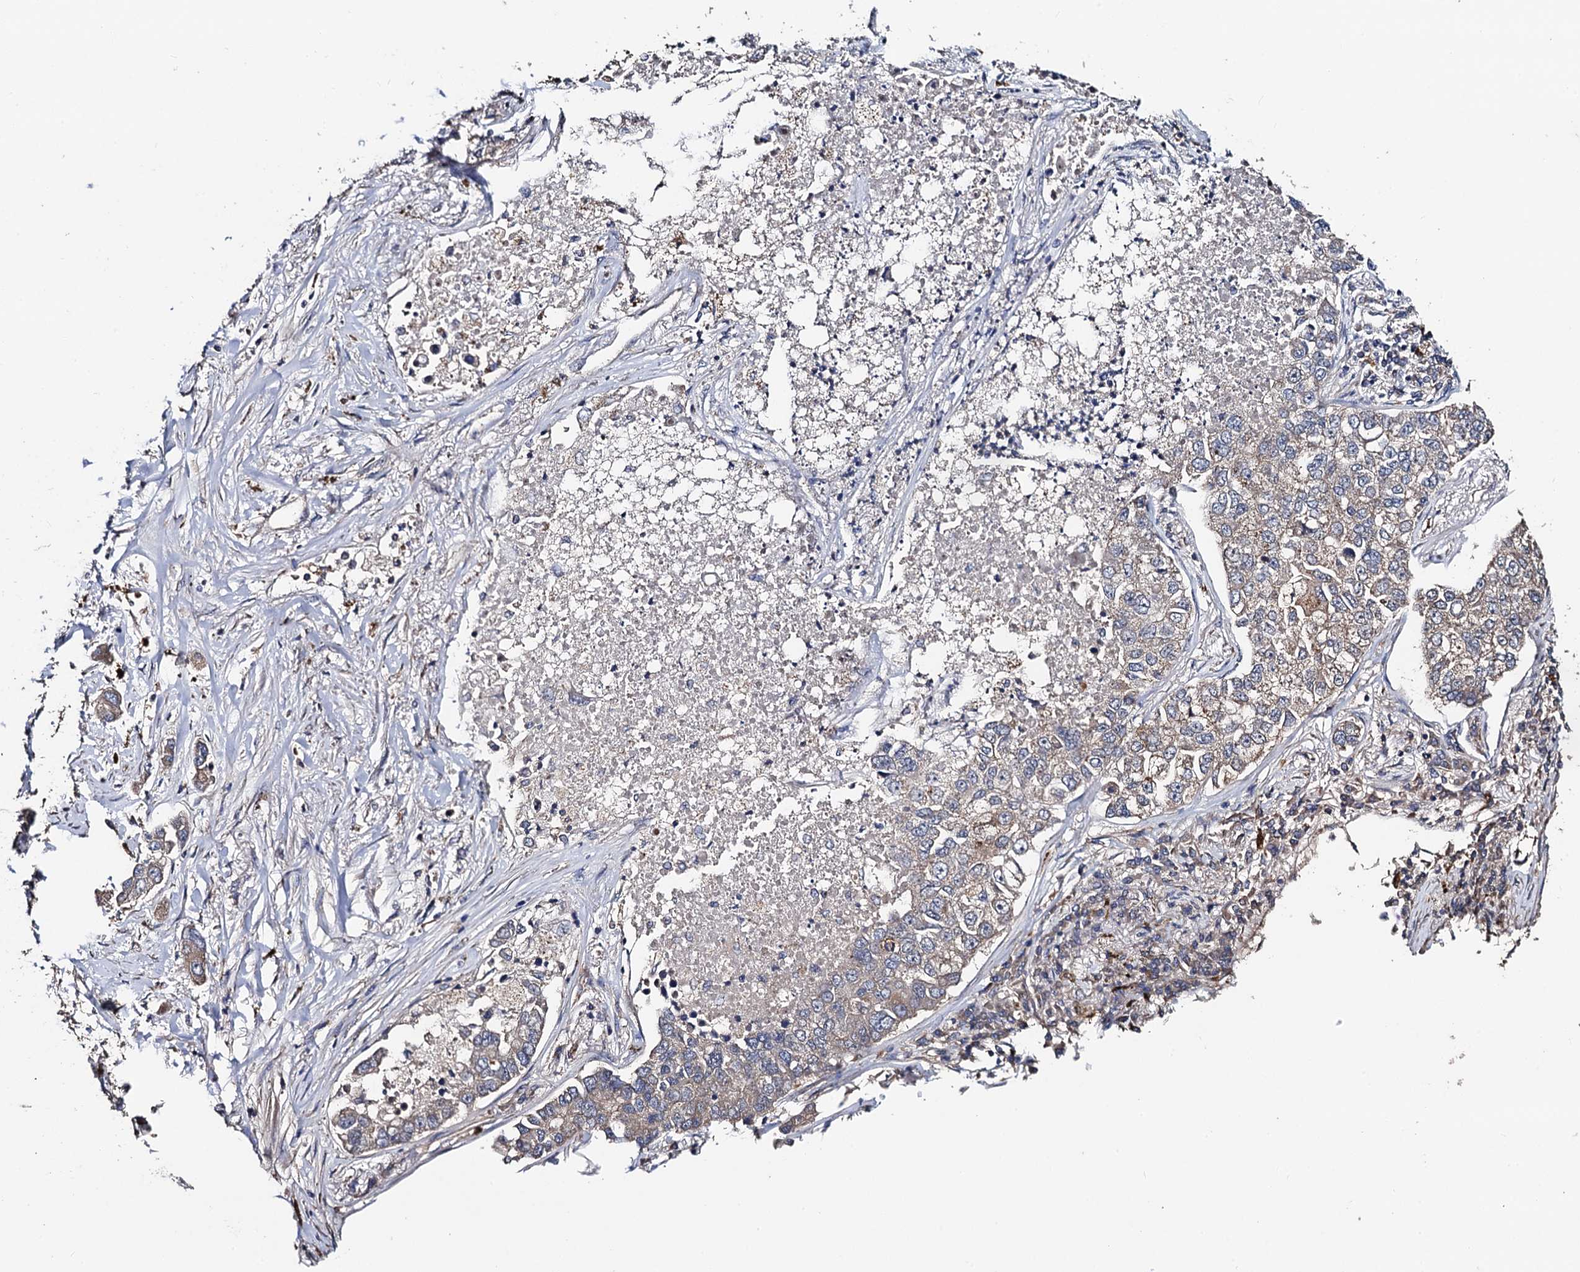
{"staining": {"intensity": "weak", "quantity": "25%-75%", "location": "cytoplasmic/membranous"}, "tissue": "lung cancer", "cell_type": "Tumor cells", "image_type": "cancer", "snomed": [{"axis": "morphology", "description": "Adenocarcinoma, NOS"}, {"axis": "topography", "description": "Lung"}], "caption": "A high-resolution photomicrograph shows immunohistochemistry (IHC) staining of lung cancer, which shows weak cytoplasmic/membranous positivity in about 25%-75% of tumor cells.", "gene": "PPTC7", "patient": {"sex": "male", "age": 49}}